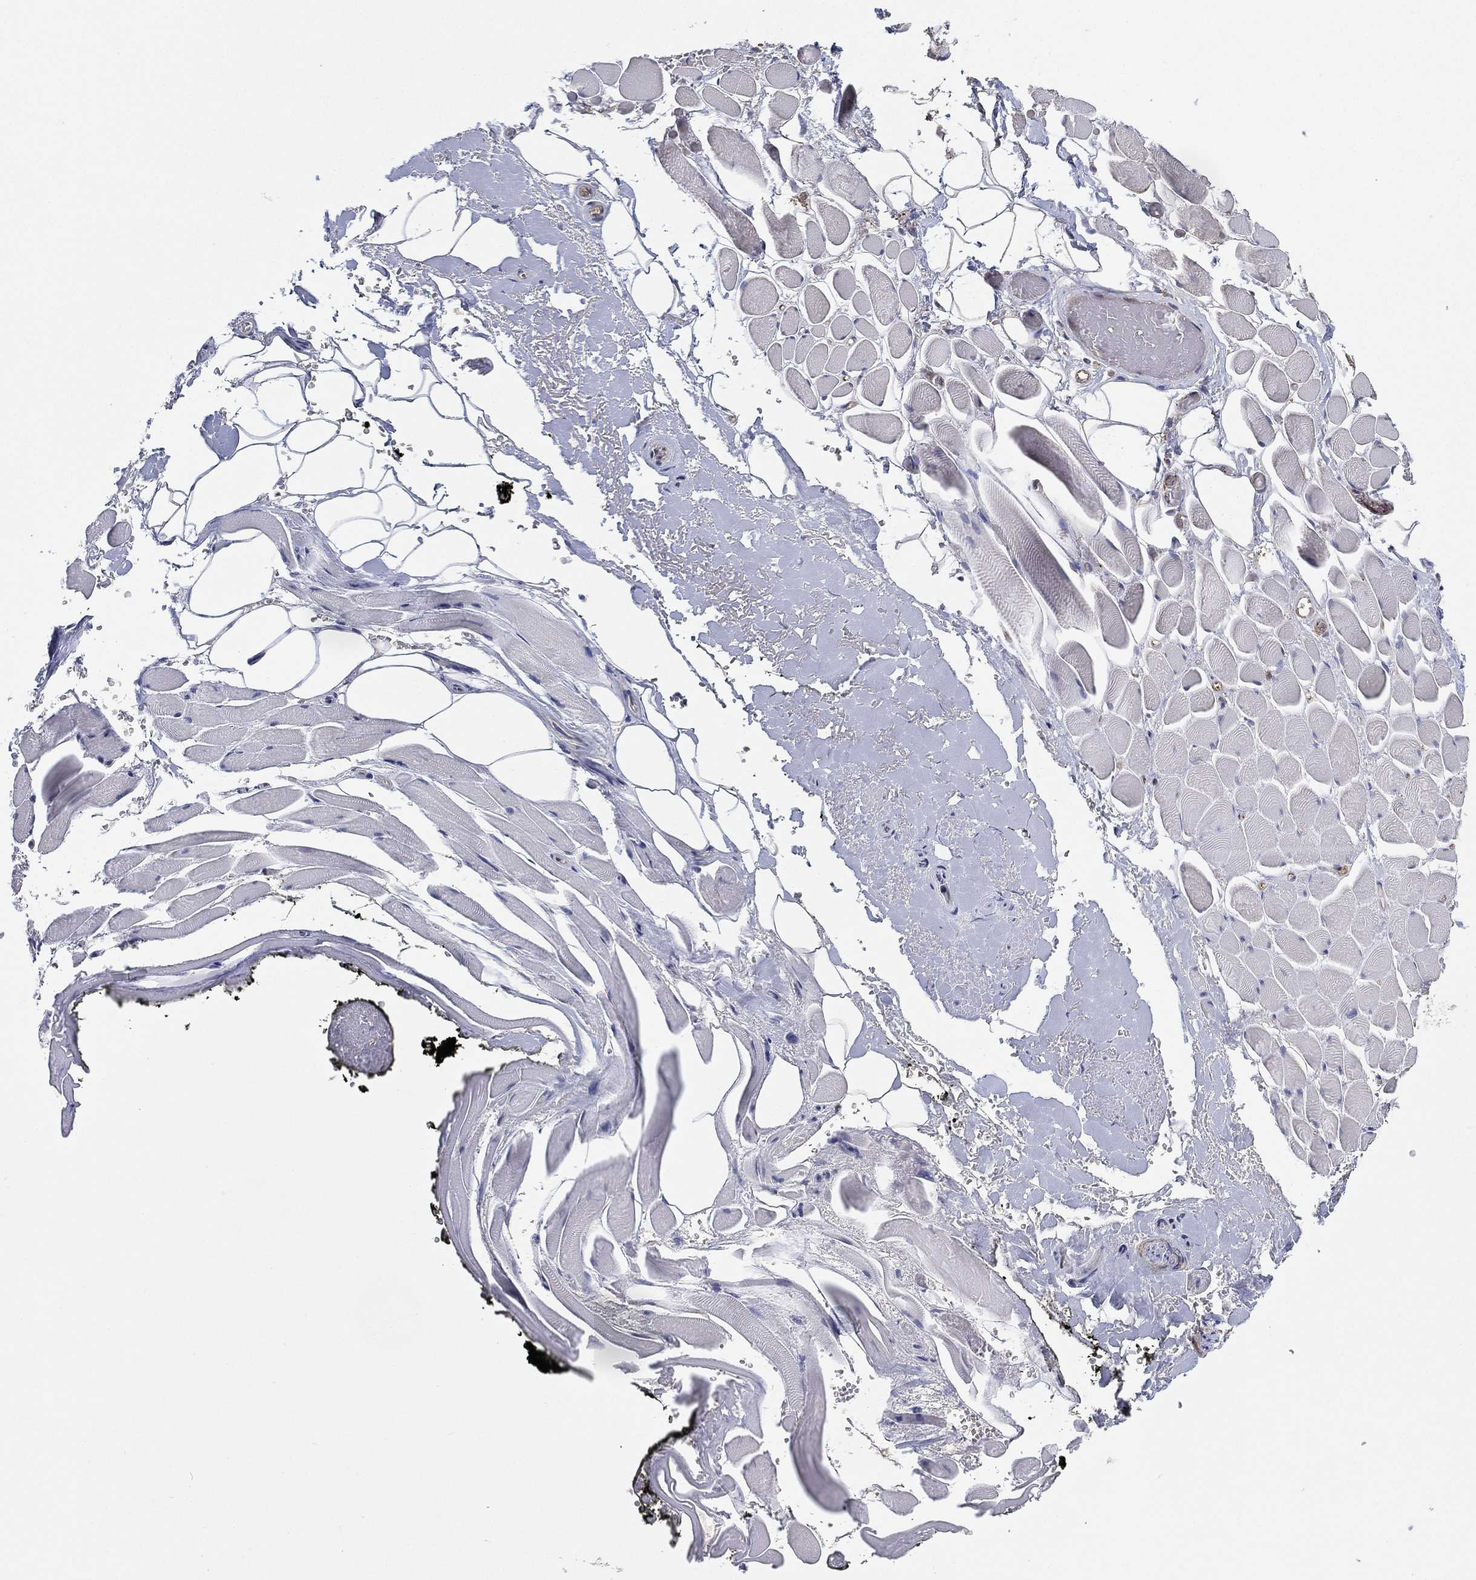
{"staining": {"intensity": "negative", "quantity": "none", "location": "none"}, "tissue": "adipose tissue", "cell_type": "Adipocytes", "image_type": "normal", "snomed": [{"axis": "morphology", "description": "Normal tissue, NOS"}, {"axis": "topography", "description": "Anal"}, {"axis": "topography", "description": "Peripheral nerve tissue"}], "caption": "Immunohistochemical staining of normal adipose tissue shows no significant expression in adipocytes.", "gene": "PSMG4", "patient": {"sex": "male", "age": 53}}